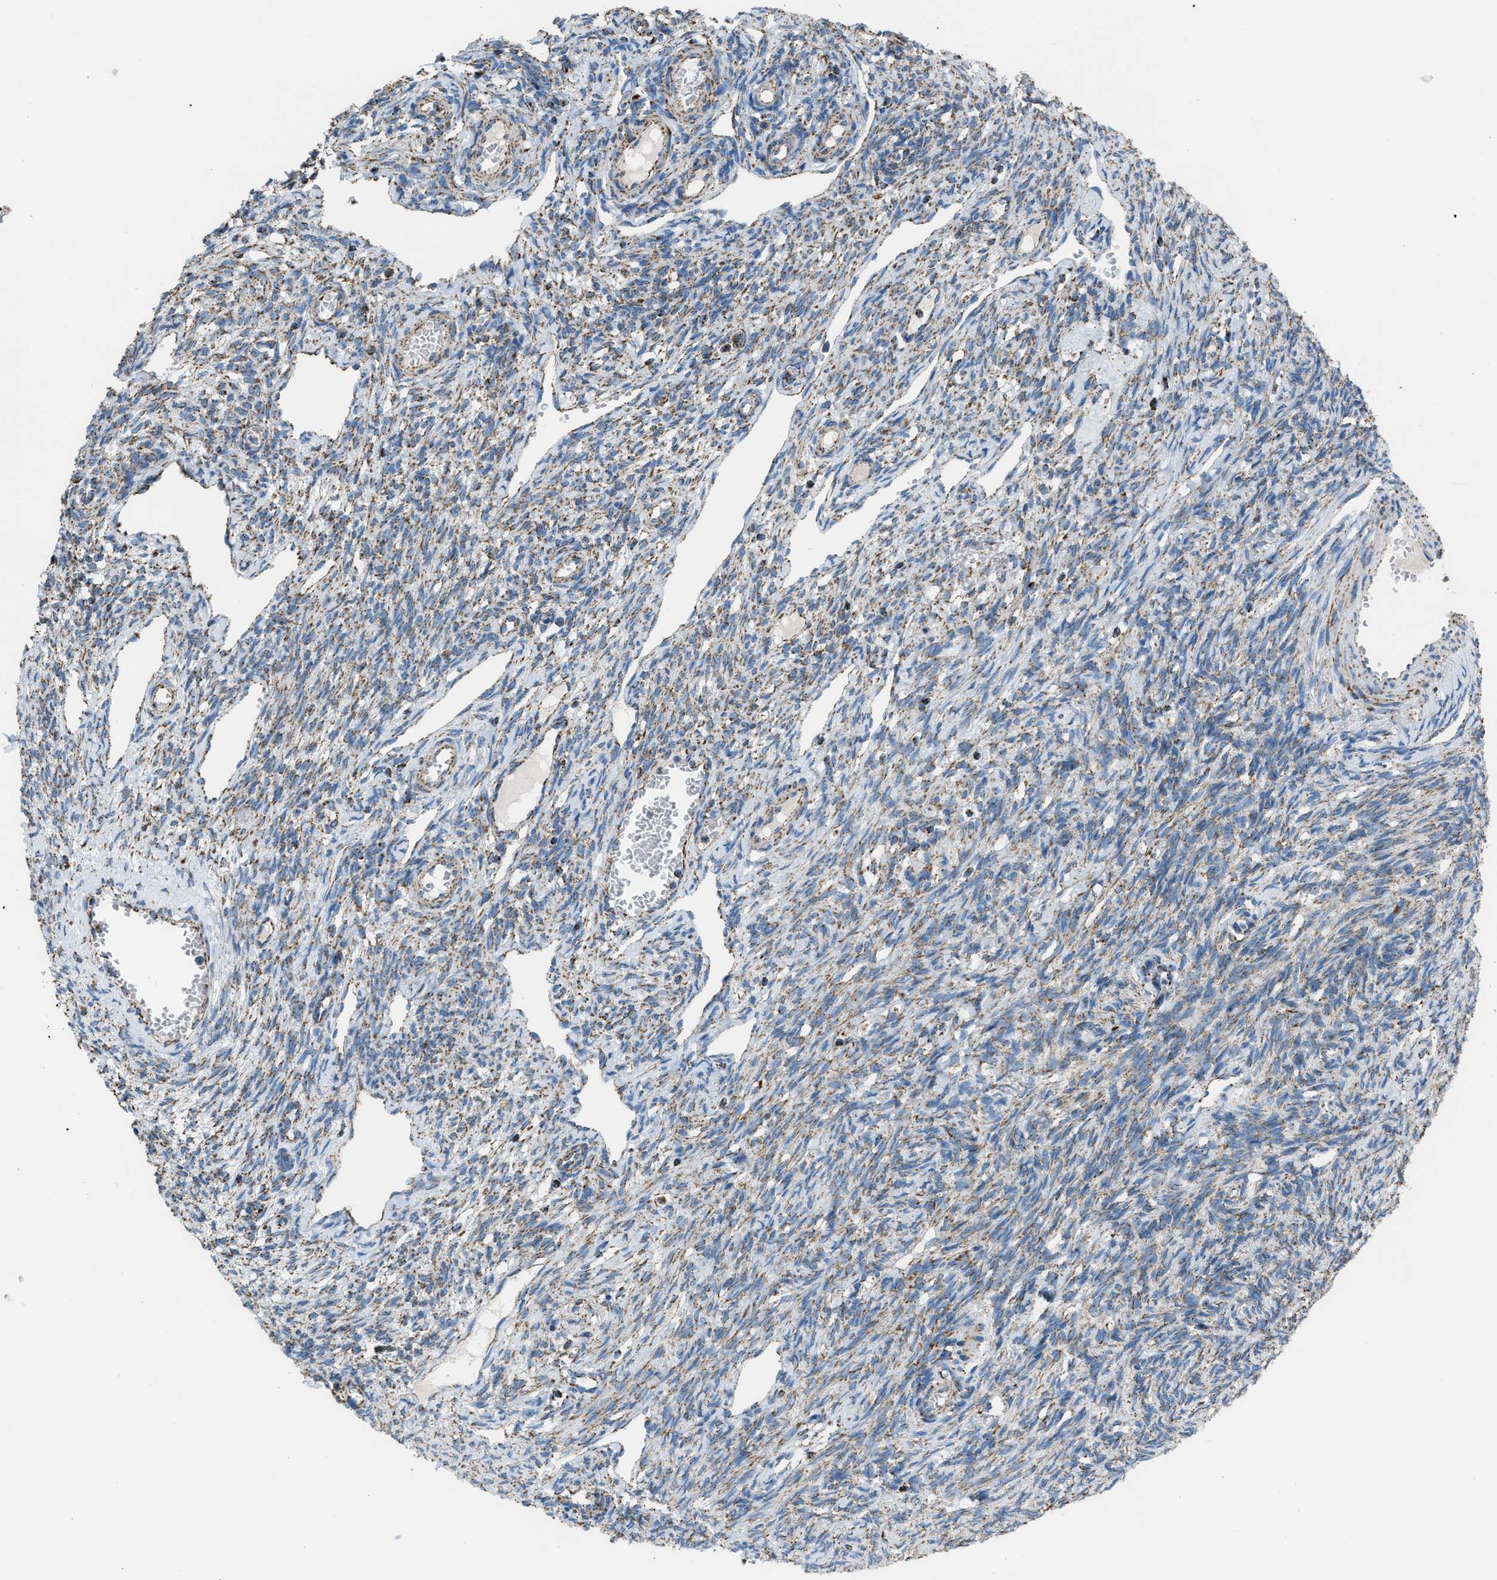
{"staining": {"intensity": "moderate", "quantity": ">75%", "location": "cytoplasmic/membranous"}, "tissue": "ovary", "cell_type": "Ovarian stroma cells", "image_type": "normal", "snomed": [{"axis": "morphology", "description": "Normal tissue, NOS"}, {"axis": "topography", "description": "Ovary"}], "caption": "A photomicrograph of human ovary stained for a protein displays moderate cytoplasmic/membranous brown staining in ovarian stroma cells. (DAB (3,3'-diaminobenzidine) IHC, brown staining for protein, blue staining for nuclei).", "gene": "MDH2", "patient": {"sex": "female", "age": 33}}